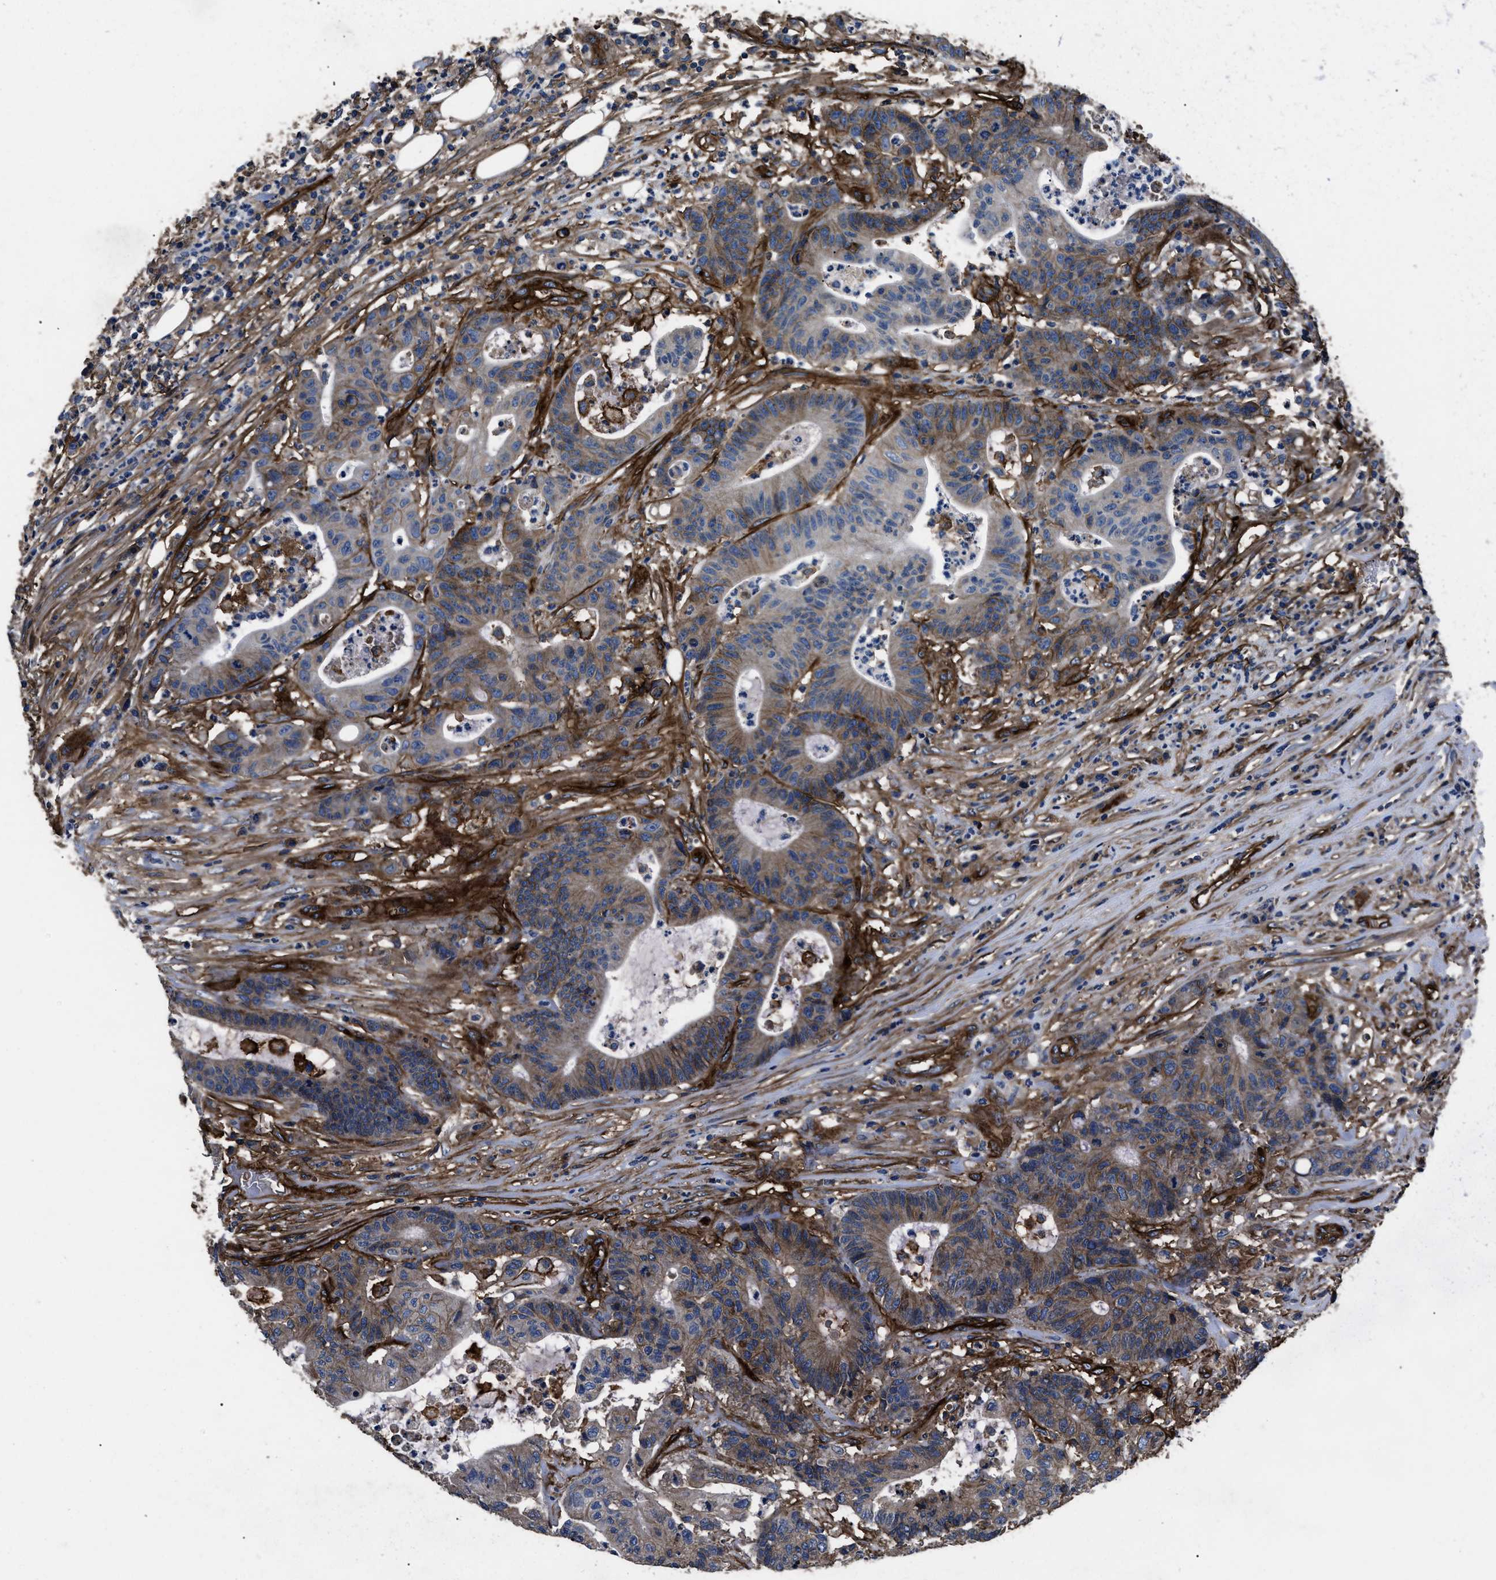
{"staining": {"intensity": "moderate", "quantity": ">75%", "location": "cytoplasmic/membranous"}, "tissue": "colorectal cancer", "cell_type": "Tumor cells", "image_type": "cancer", "snomed": [{"axis": "morphology", "description": "Adenocarcinoma, NOS"}, {"axis": "topography", "description": "Colon"}], "caption": "High-power microscopy captured an immunohistochemistry (IHC) photomicrograph of colorectal cancer (adenocarcinoma), revealing moderate cytoplasmic/membranous staining in approximately >75% of tumor cells.", "gene": "CD276", "patient": {"sex": "female", "age": 84}}